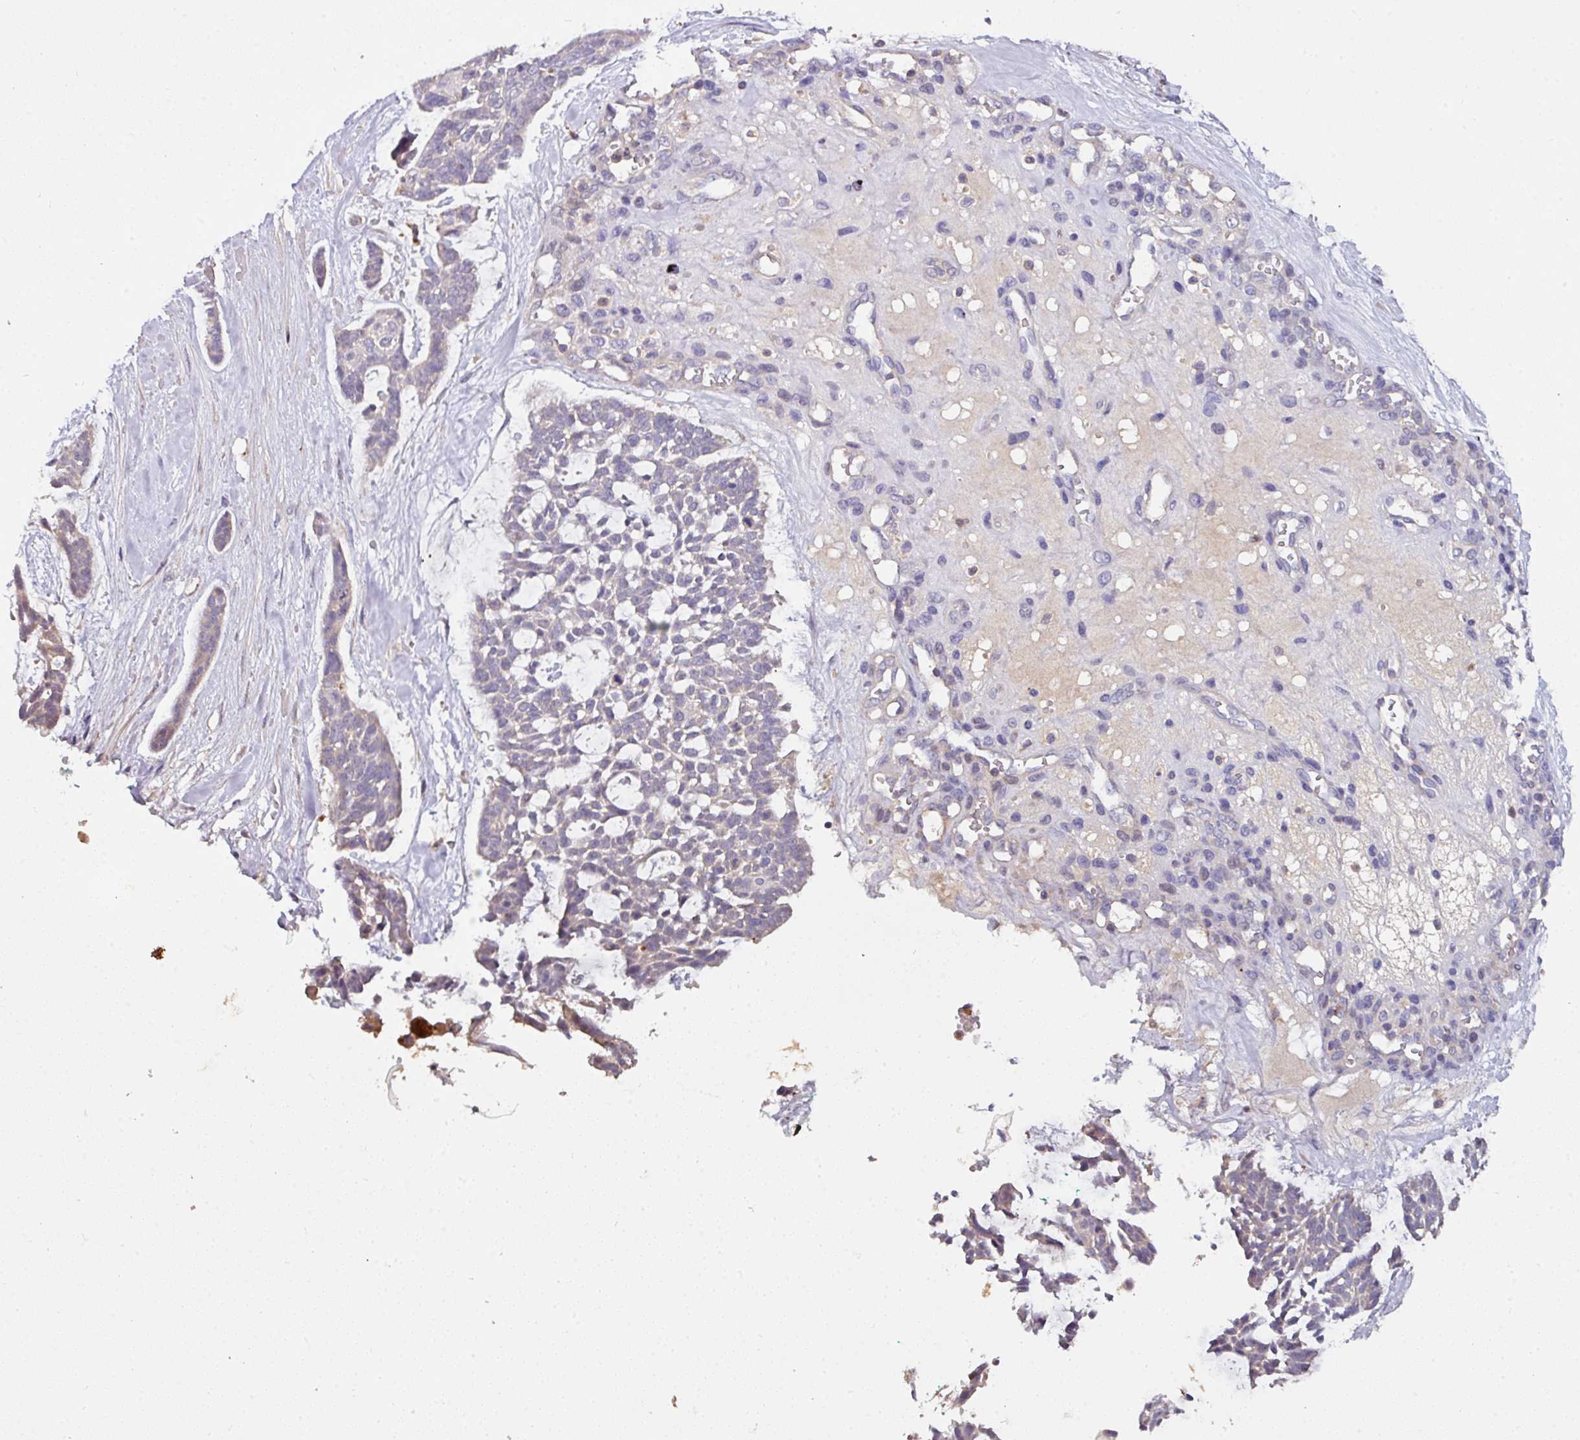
{"staining": {"intensity": "negative", "quantity": "none", "location": "none"}, "tissue": "skin cancer", "cell_type": "Tumor cells", "image_type": "cancer", "snomed": [{"axis": "morphology", "description": "Basal cell carcinoma"}, {"axis": "topography", "description": "Skin"}], "caption": "Histopathology image shows no significant protein staining in tumor cells of skin cancer (basal cell carcinoma).", "gene": "AEBP2", "patient": {"sex": "male", "age": 88}}